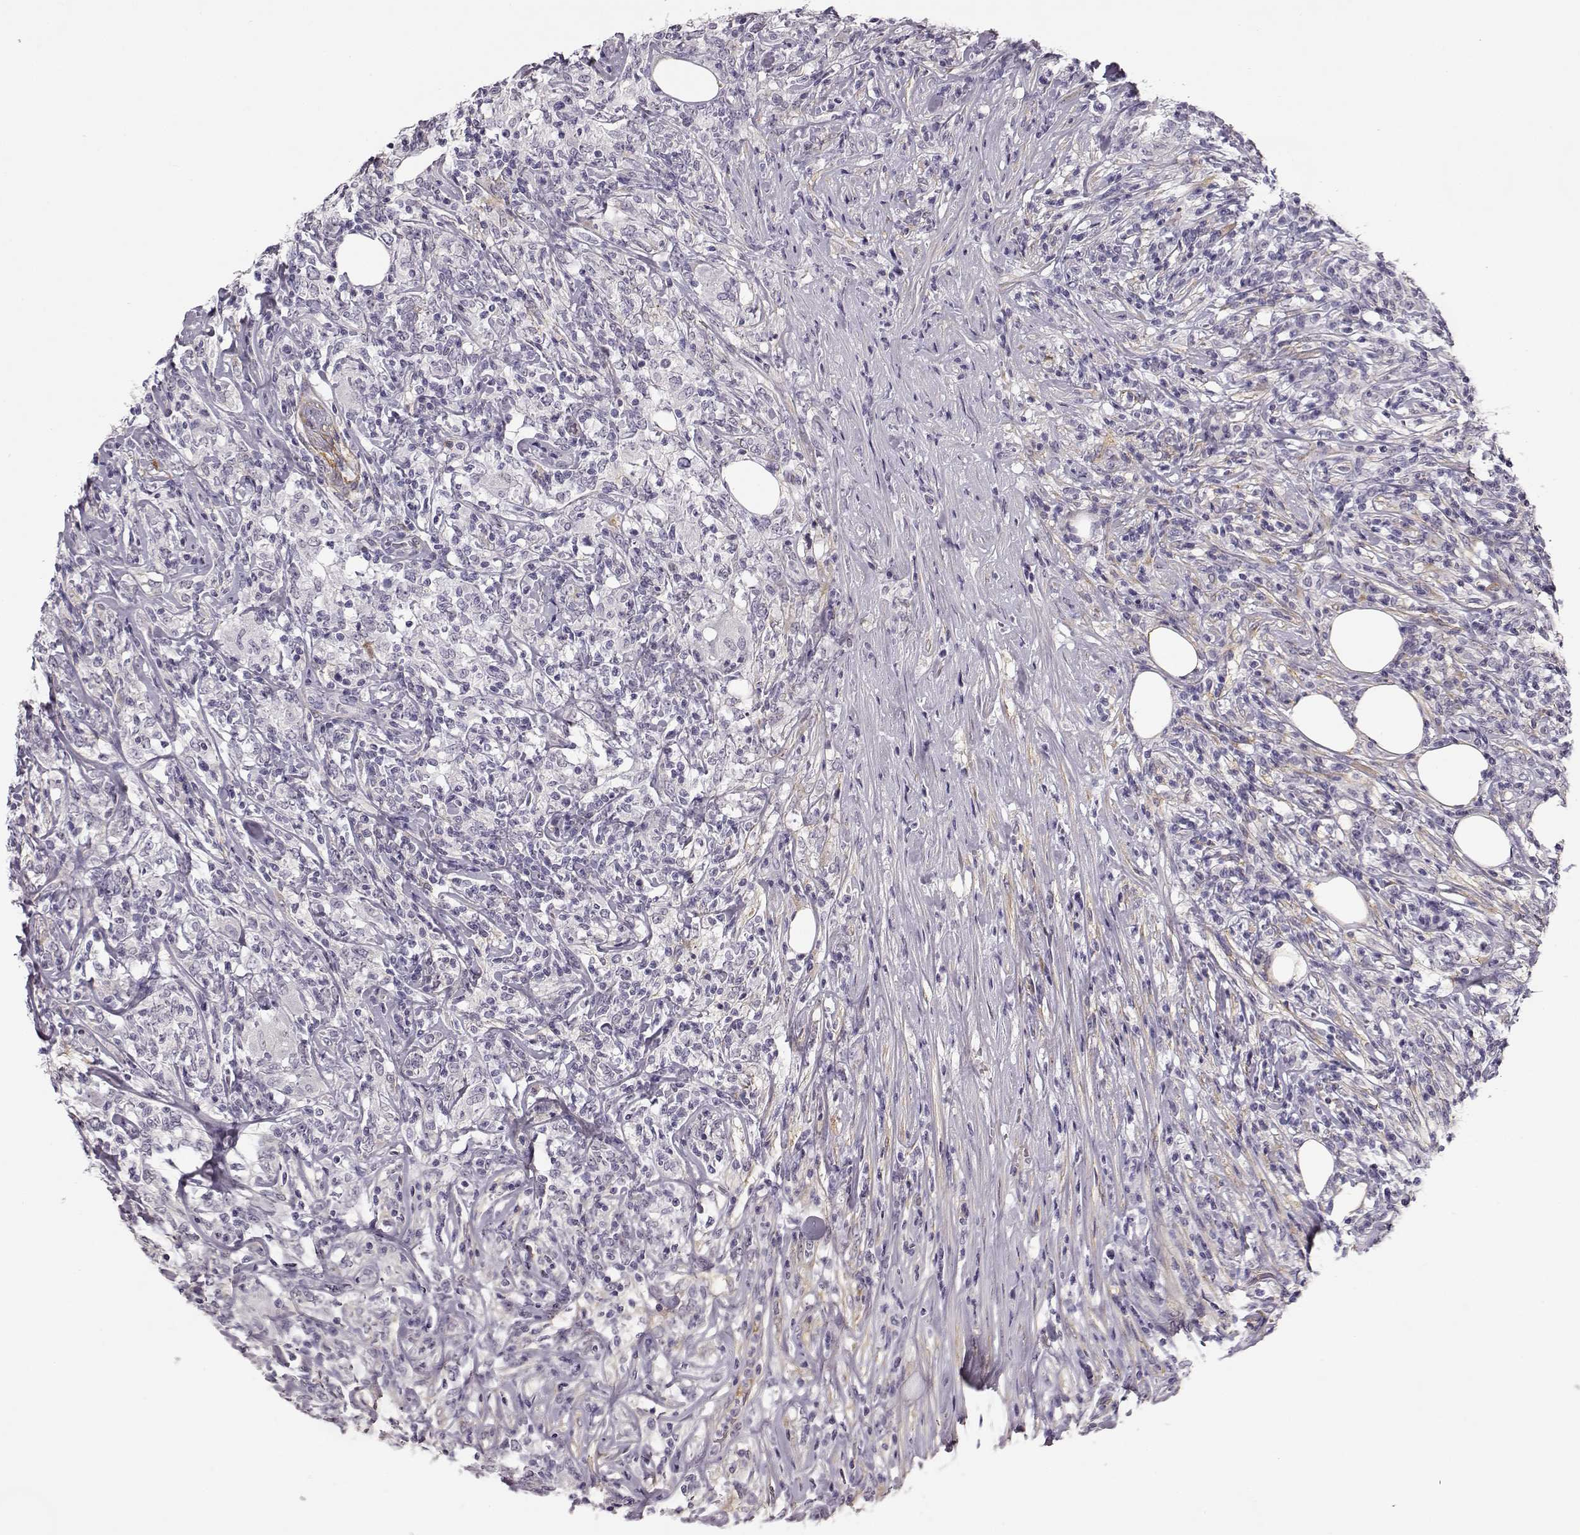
{"staining": {"intensity": "negative", "quantity": "none", "location": "none"}, "tissue": "lymphoma", "cell_type": "Tumor cells", "image_type": "cancer", "snomed": [{"axis": "morphology", "description": "Malignant lymphoma, non-Hodgkin's type, High grade"}, {"axis": "topography", "description": "Lymph node"}], "caption": "This micrograph is of malignant lymphoma, non-Hodgkin's type (high-grade) stained with immunohistochemistry (IHC) to label a protein in brown with the nuclei are counter-stained blue. There is no positivity in tumor cells.", "gene": "TRIM69", "patient": {"sex": "female", "age": 84}}